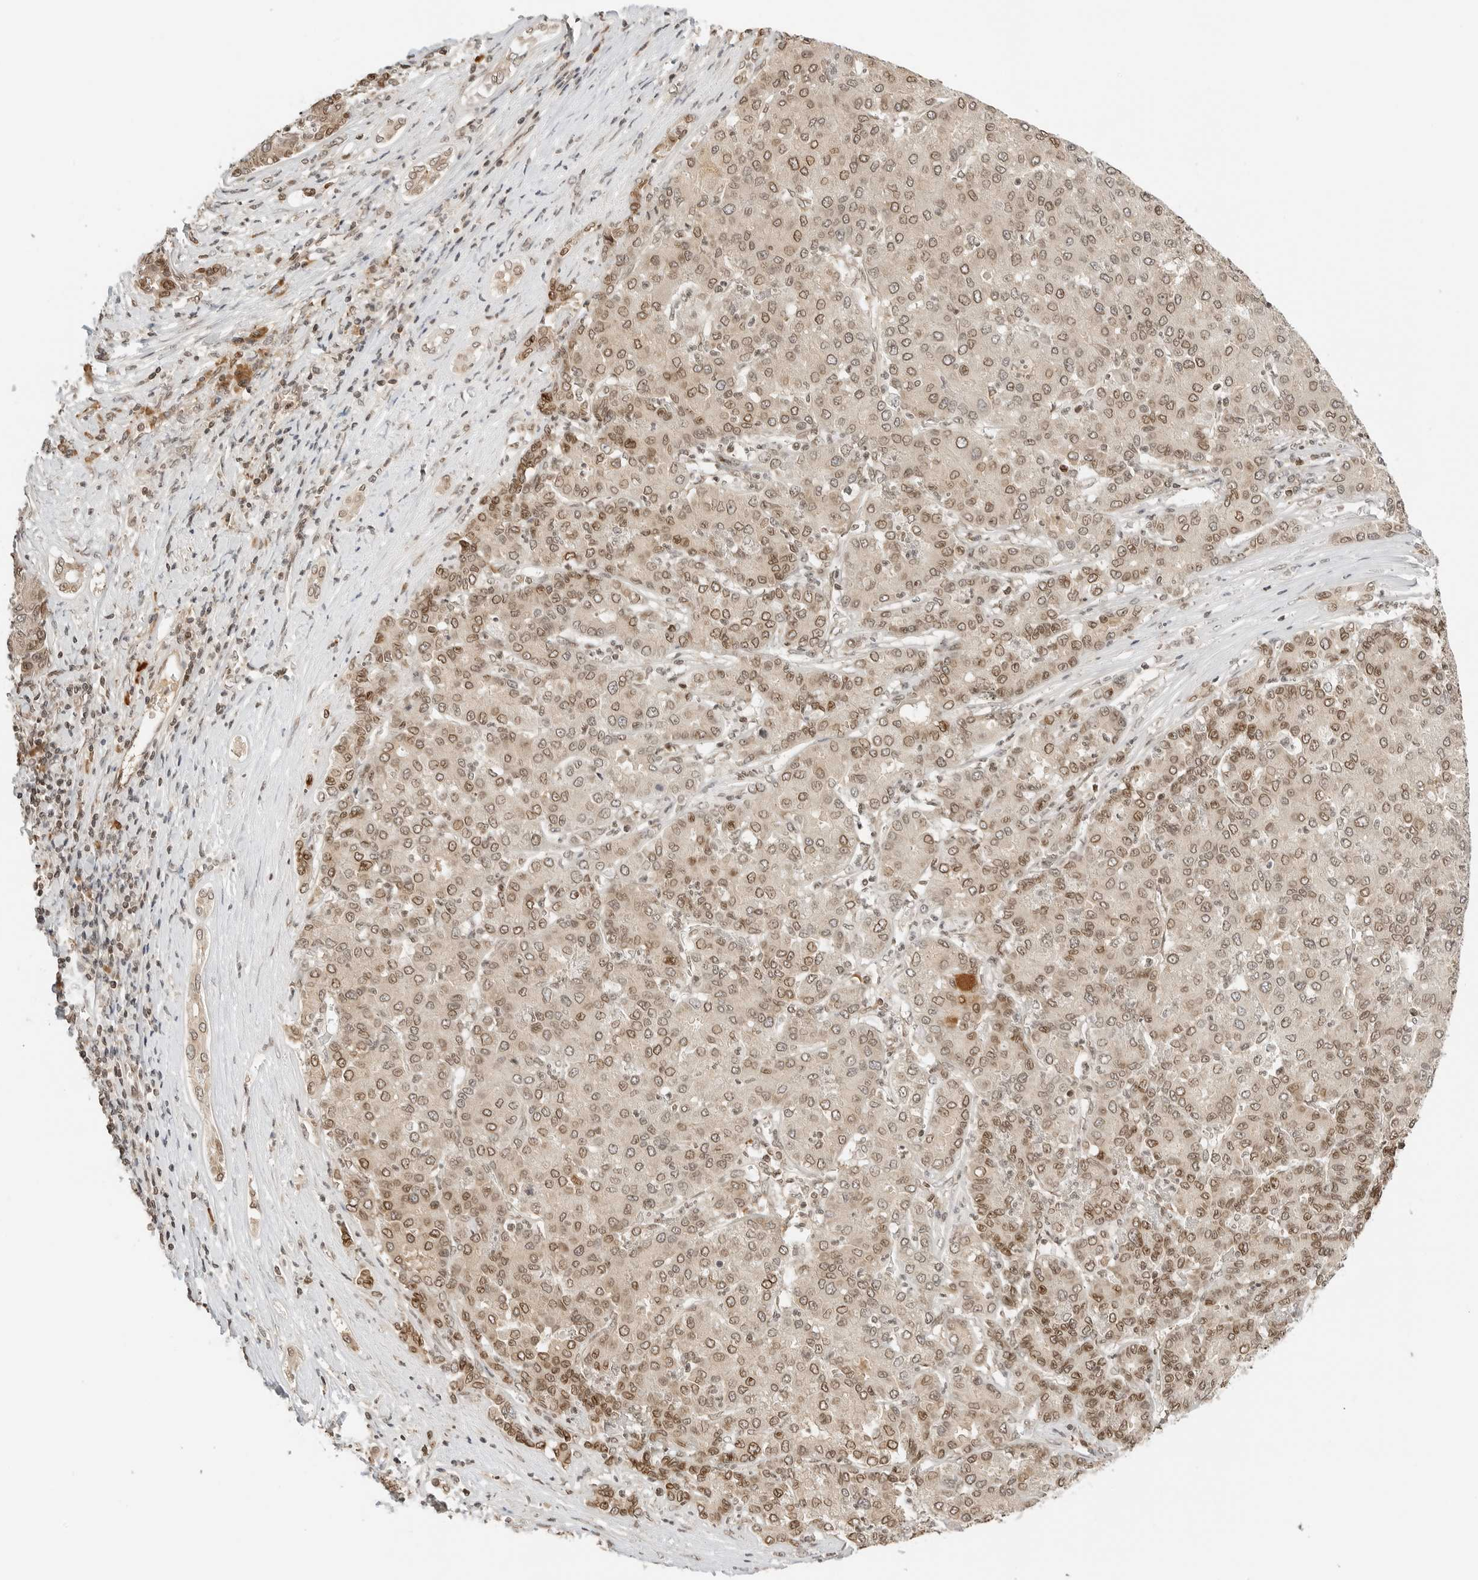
{"staining": {"intensity": "moderate", "quantity": ">75%", "location": "nuclear"}, "tissue": "liver cancer", "cell_type": "Tumor cells", "image_type": "cancer", "snomed": [{"axis": "morphology", "description": "Carcinoma, Hepatocellular, NOS"}, {"axis": "topography", "description": "Liver"}], "caption": "Liver hepatocellular carcinoma tissue demonstrates moderate nuclear expression in approximately >75% of tumor cells (Stains: DAB (3,3'-diaminobenzidine) in brown, nuclei in blue, Microscopy: brightfield microscopy at high magnification).", "gene": "POLH", "patient": {"sex": "male", "age": 65}}